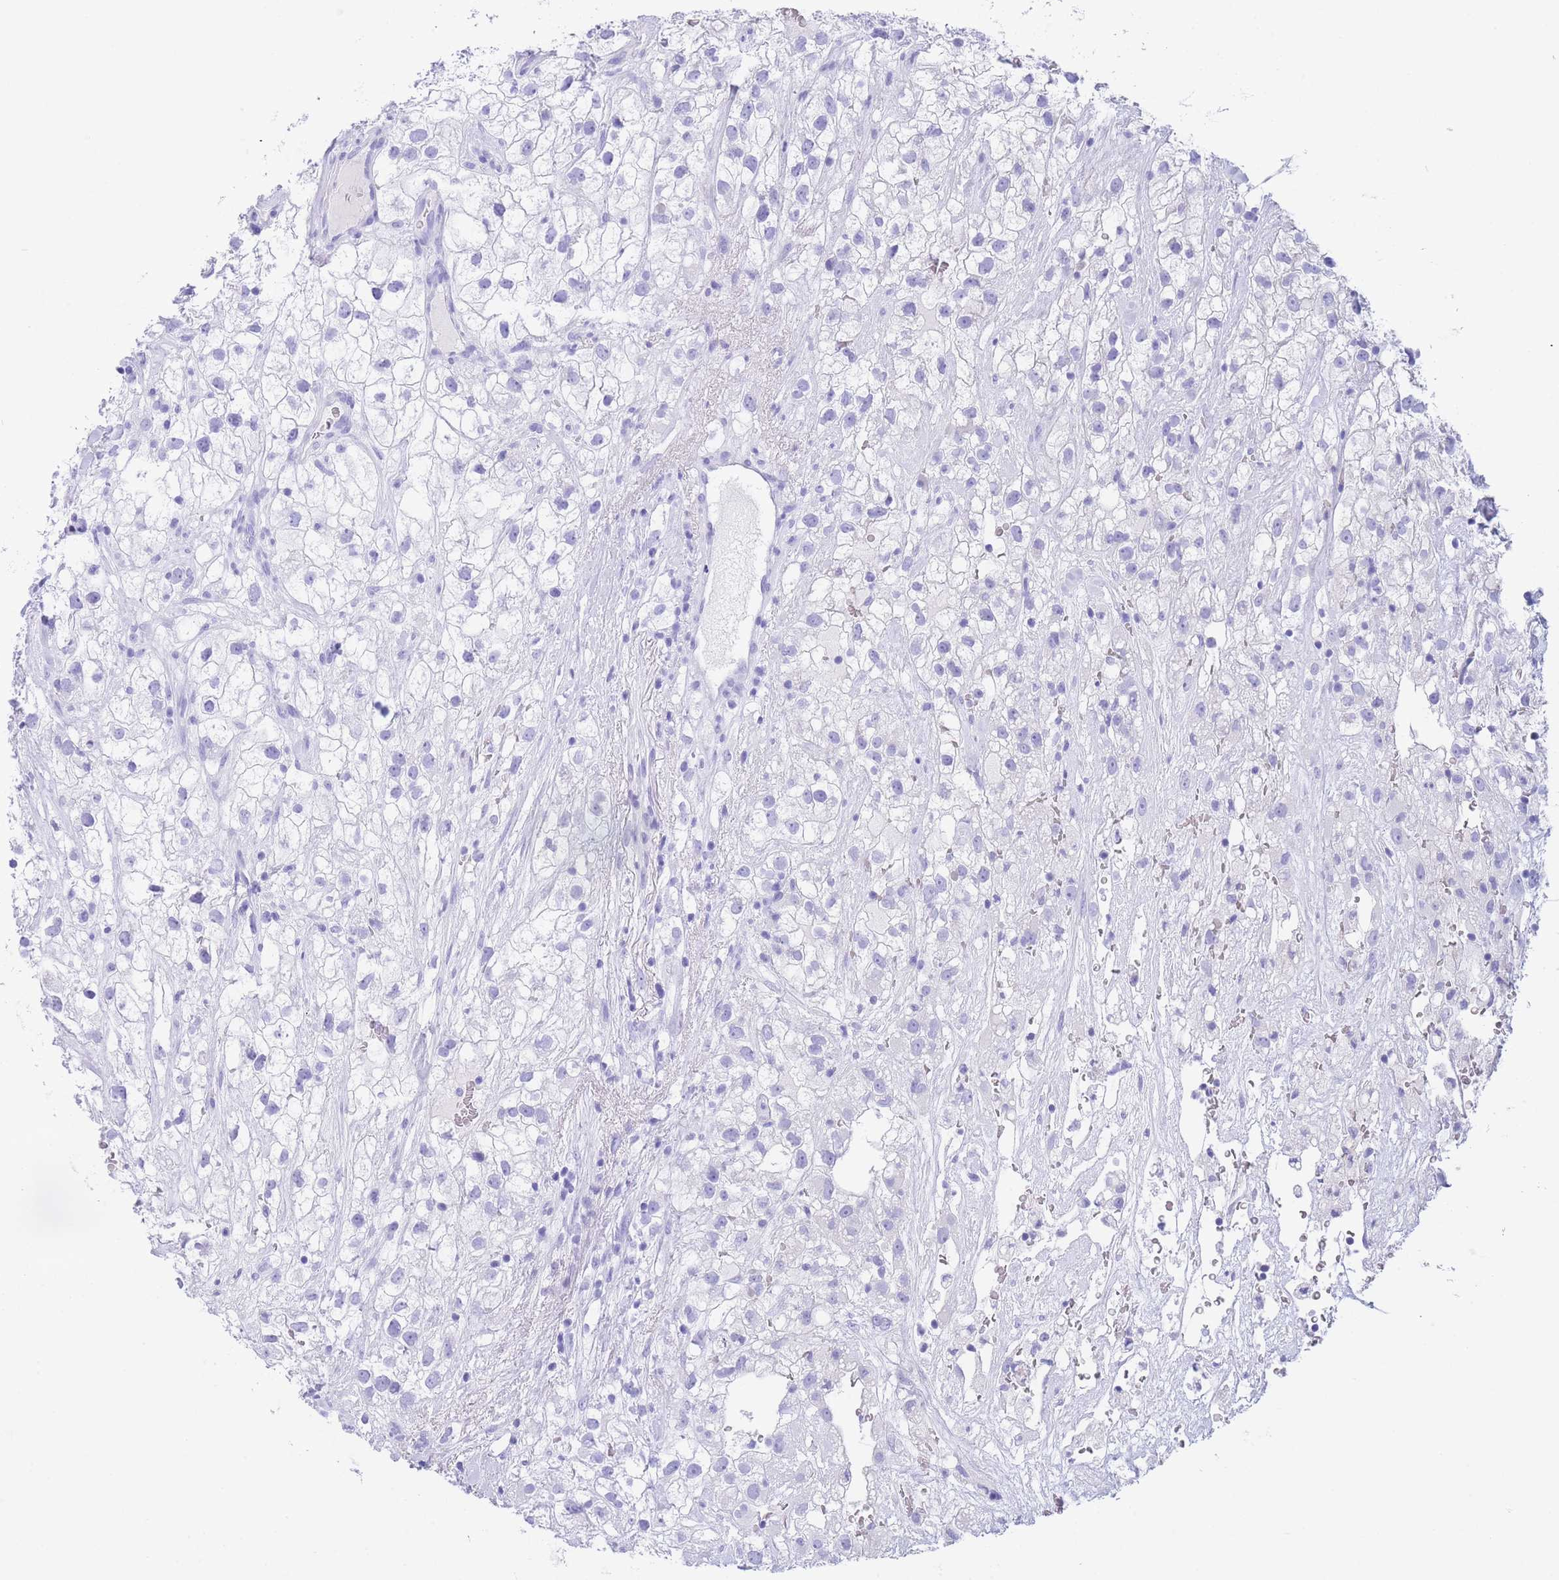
{"staining": {"intensity": "negative", "quantity": "none", "location": "none"}, "tissue": "renal cancer", "cell_type": "Tumor cells", "image_type": "cancer", "snomed": [{"axis": "morphology", "description": "Adenocarcinoma, NOS"}, {"axis": "topography", "description": "Kidney"}], "caption": "Renal cancer was stained to show a protein in brown. There is no significant positivity in tumor cells. Brightfield microscopy of immunohistochemistry stained with DAB (3,3'-diaminobenzidine) (brown) and hematoxylin (blue), captured at high magnification.", "gene": "SLCO1B3", "patient": {"sex": "male", "age": 59}}